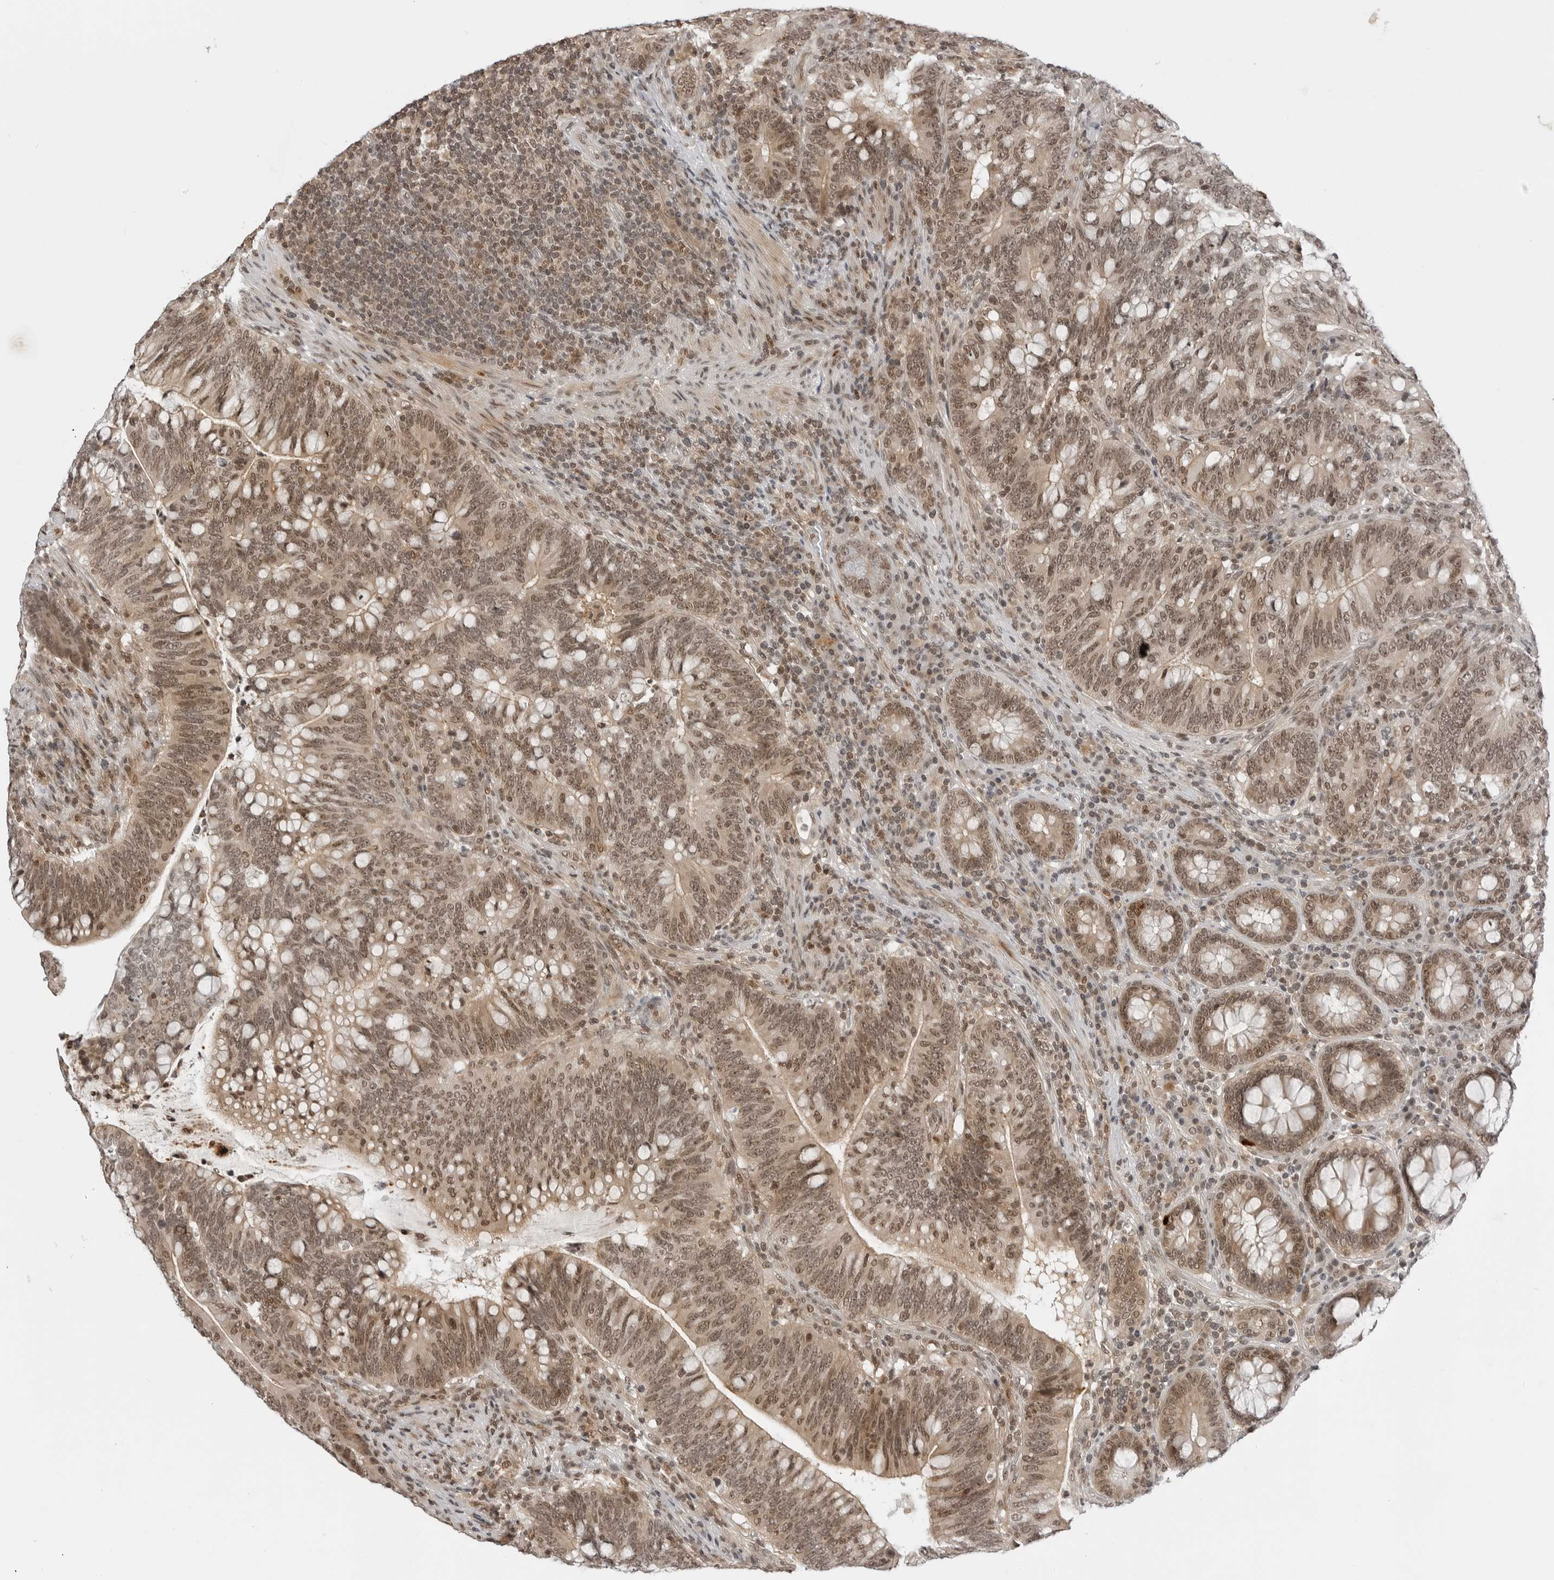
{"staining": {"intensity": "moderate", "quantity": ">75%", "location": "cytoplasmic/membranous,nuclear"}, "tissue": "colorectal cancer", "cell_type": "Tumor cells", "image_type": "cancer", "snomed": [{"axis": "morphology", "description": "Adenocarcinoma, NOS"}, {"axis": "topography", "description": "Colon"}], "caption": "A medium amount of moderate cytoplasmic/membranous and nuclear staining is appreciated in approximately >75% of tumor cells in adenocarcinoma (colorectal) tissue.", "gene": "C8orf33", "patient": {"sex": "female", "age": 66}}